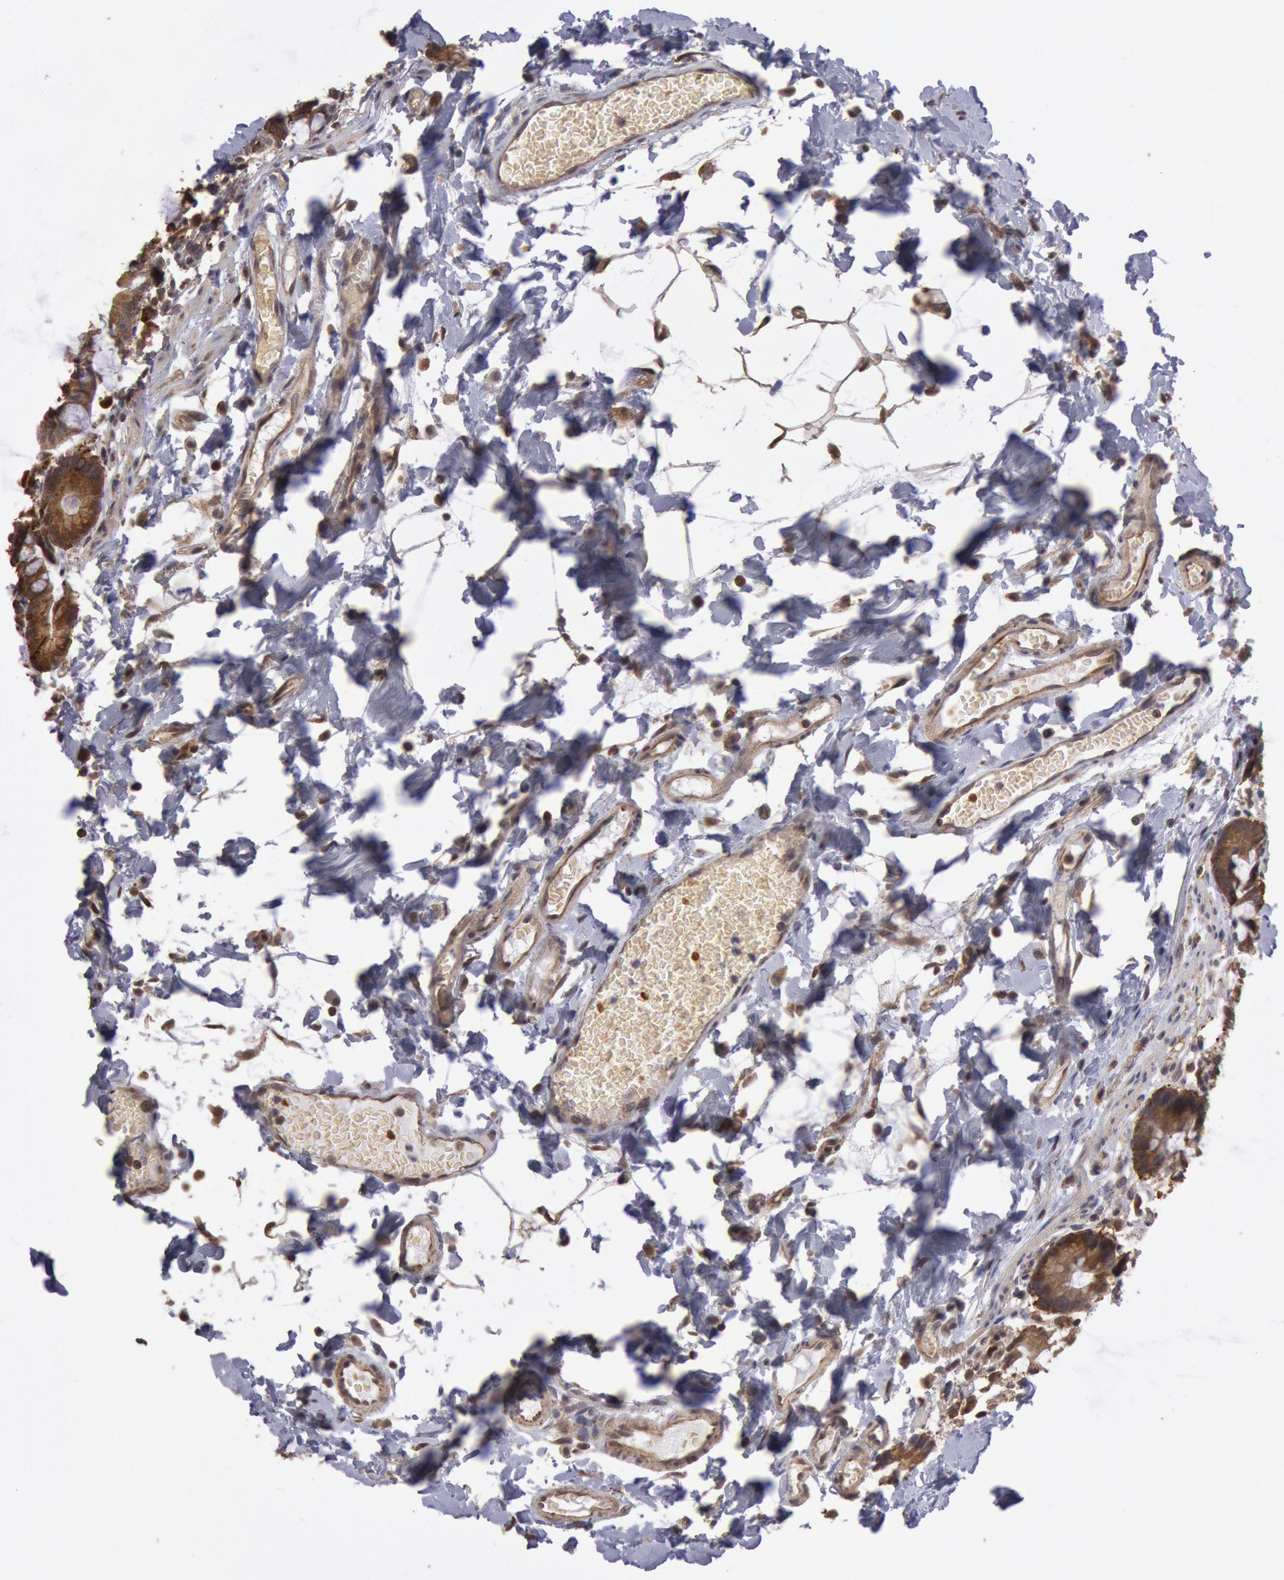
{"staining": {"intensity": "moderate", "quantity": ">75%", "location": "cytoplasmic/membranous"}, "tissue": "small intestine", "cell_type": "Glandular cells", "image_type": "normal", "snomed": [{"axis": "morphology", "description": "Normal tissue, NOS"}, {"axis": "topography", "description": "Small intestine"}], "caption": "Glandular cells display moderate cytoplasmic/membranous expression in about >75% of cells in benign small intestine.", "gene": "USP14", "patient": {"sex": "female", "age": 61}}